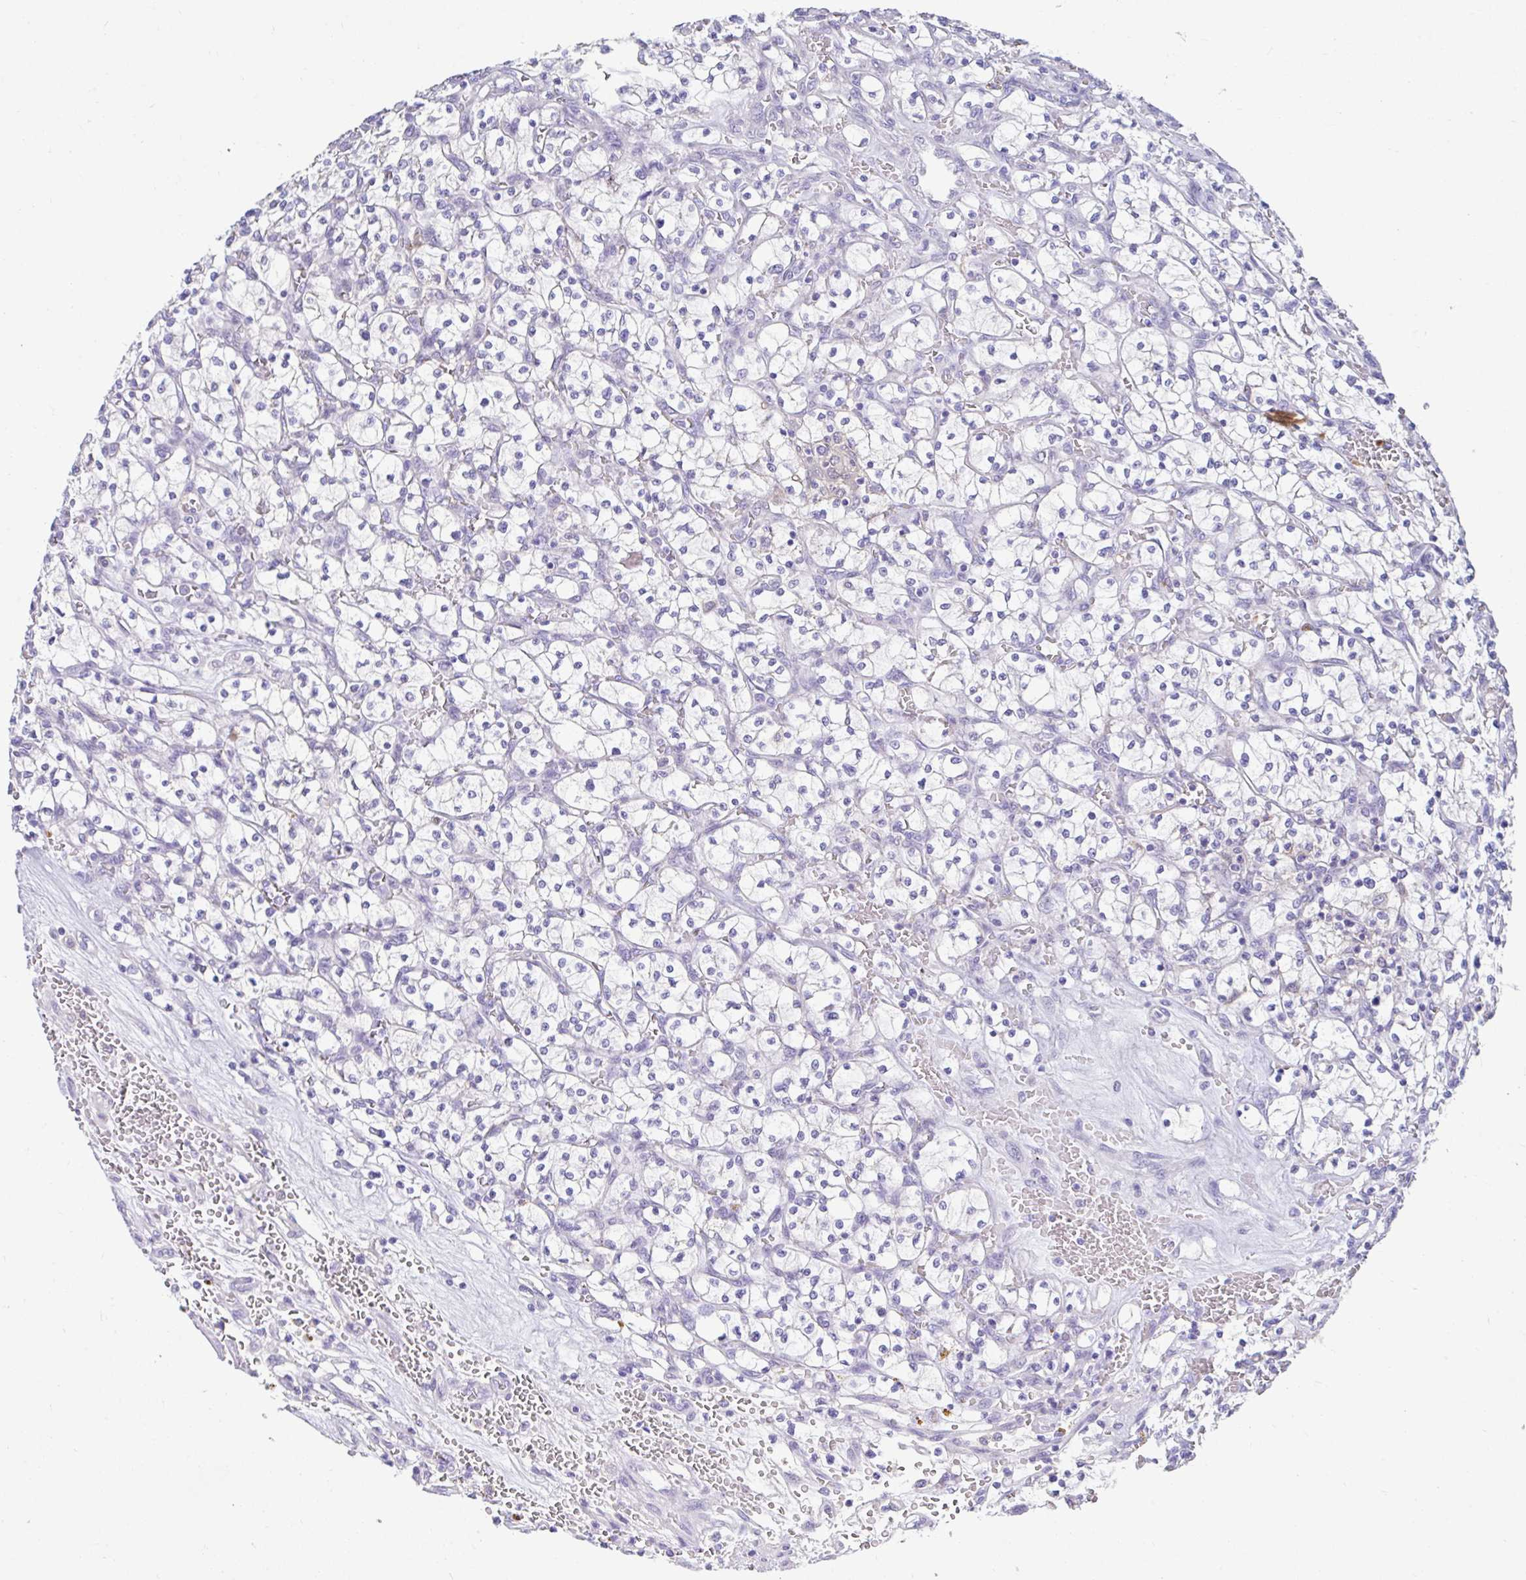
{"staining": {"intensity": "negative", "quantity": "none", "location": "none"}, "tissue": "renal cancer", "cell_type": "Tumor cells", "image_type": "cancer", "snomed": [{"axis": "morphology", "description": "Adenocarcinoma, NOS"}, {"axis": "topography", "description": "Kidney"}], "caption": "An image of human renal cancer is negative for staining in tumor cells.", "gene": "ZNF33A", "patient": {"sex": "female", "age": 64}}